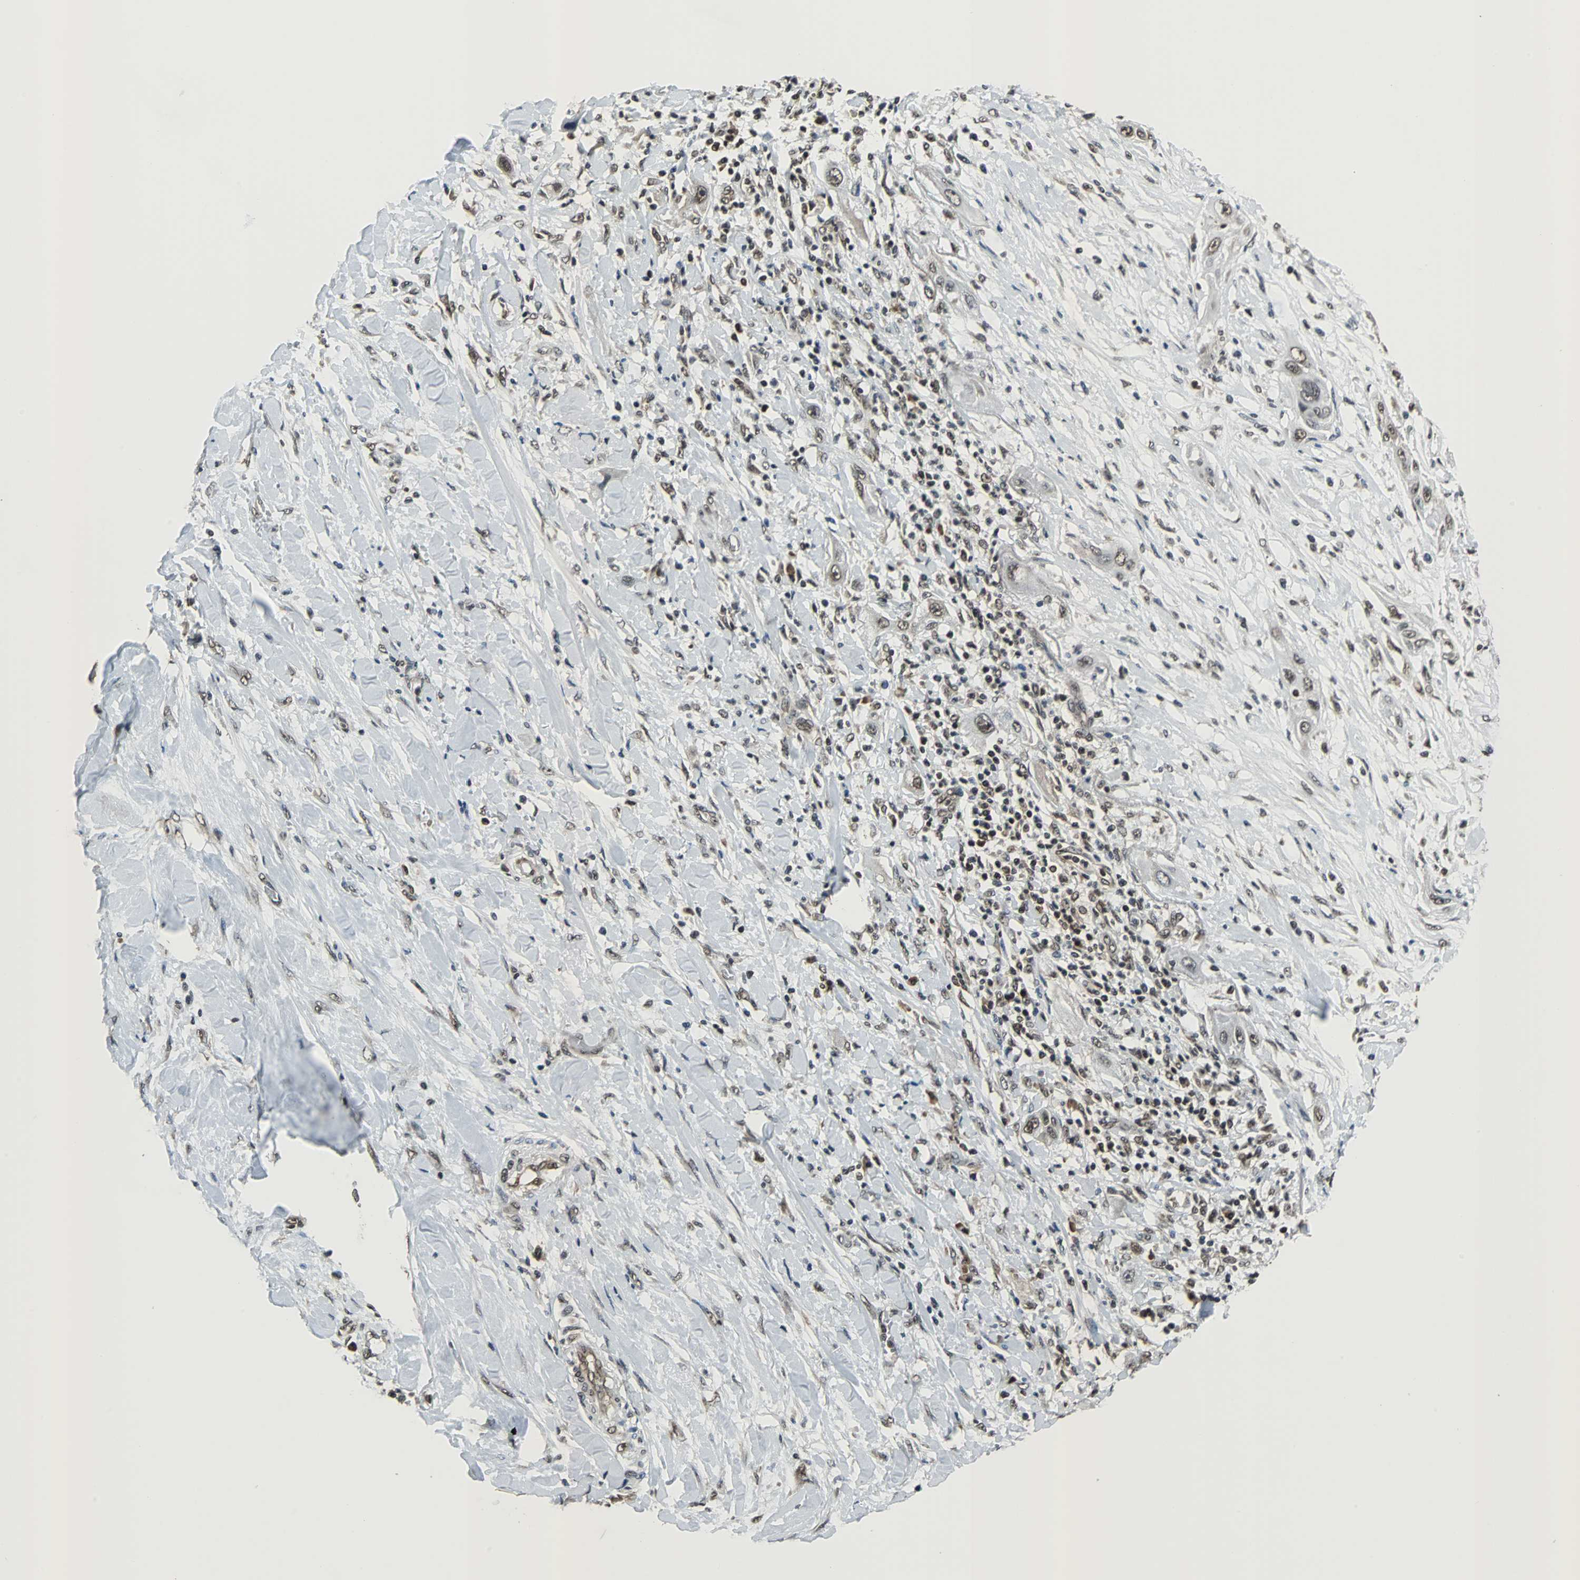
{"staining": {"intensity": "moderate", "quantity": ">75%", "location": "nuclear"}, "tissue": "lung cancer", "cell_type": "Tumor cells", "image_type": "cancer", "snomed": [{"axis": "morphology", "description": "Squamous cell carcinoma, NOS"}, {"axis": "topography", "description": "Lung"}], "caption": "Moderate nuclear positivity is identified in approximately >75% of tumor cells in lung cancer (squamous cell carcinoma). (IHC, brightfield microscopy, high magnification).", "gene": "REST", "patient": {"sex": "female", "age": 47}}